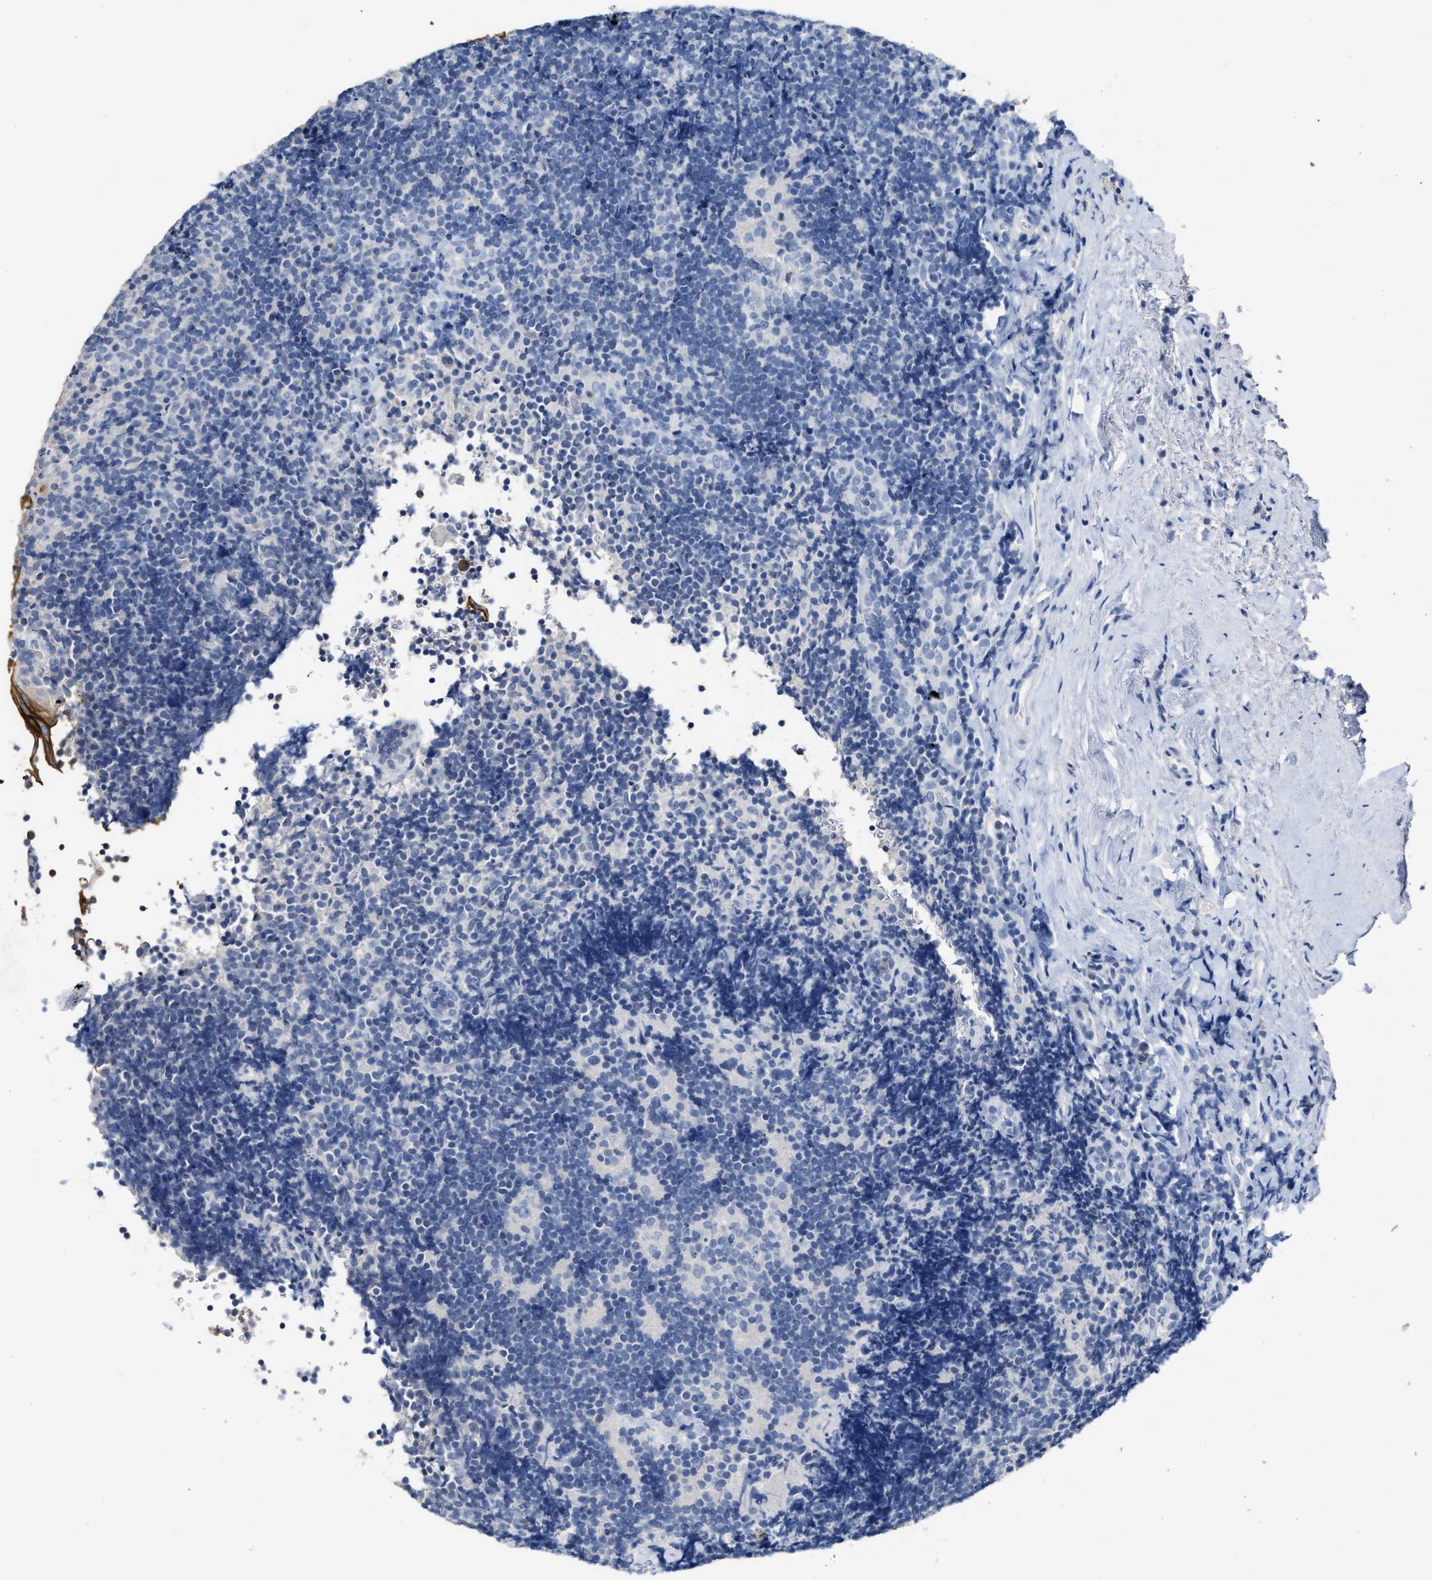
{"staining": {"intensity": "negative", "quantity": "none", "location": "none"}, "tissue": "tonsil", "cell_type": "Germinal center cells", "image_type": "normal", "snomed": [{"axis": "morphology", "description": "Normal tissue, NOS"}, {"axis": "topography", "description": "Tonsil"}], "caption": "There is no significant expression in germinal center cells of tonsil. (Stains: DAB immunohistochemistry with hematoxylin counter stain, Microscopy: brightfield microscopy at high magnification).", "gene": "CEACAM5", "patient": {"sex": "male", "age": 37}}